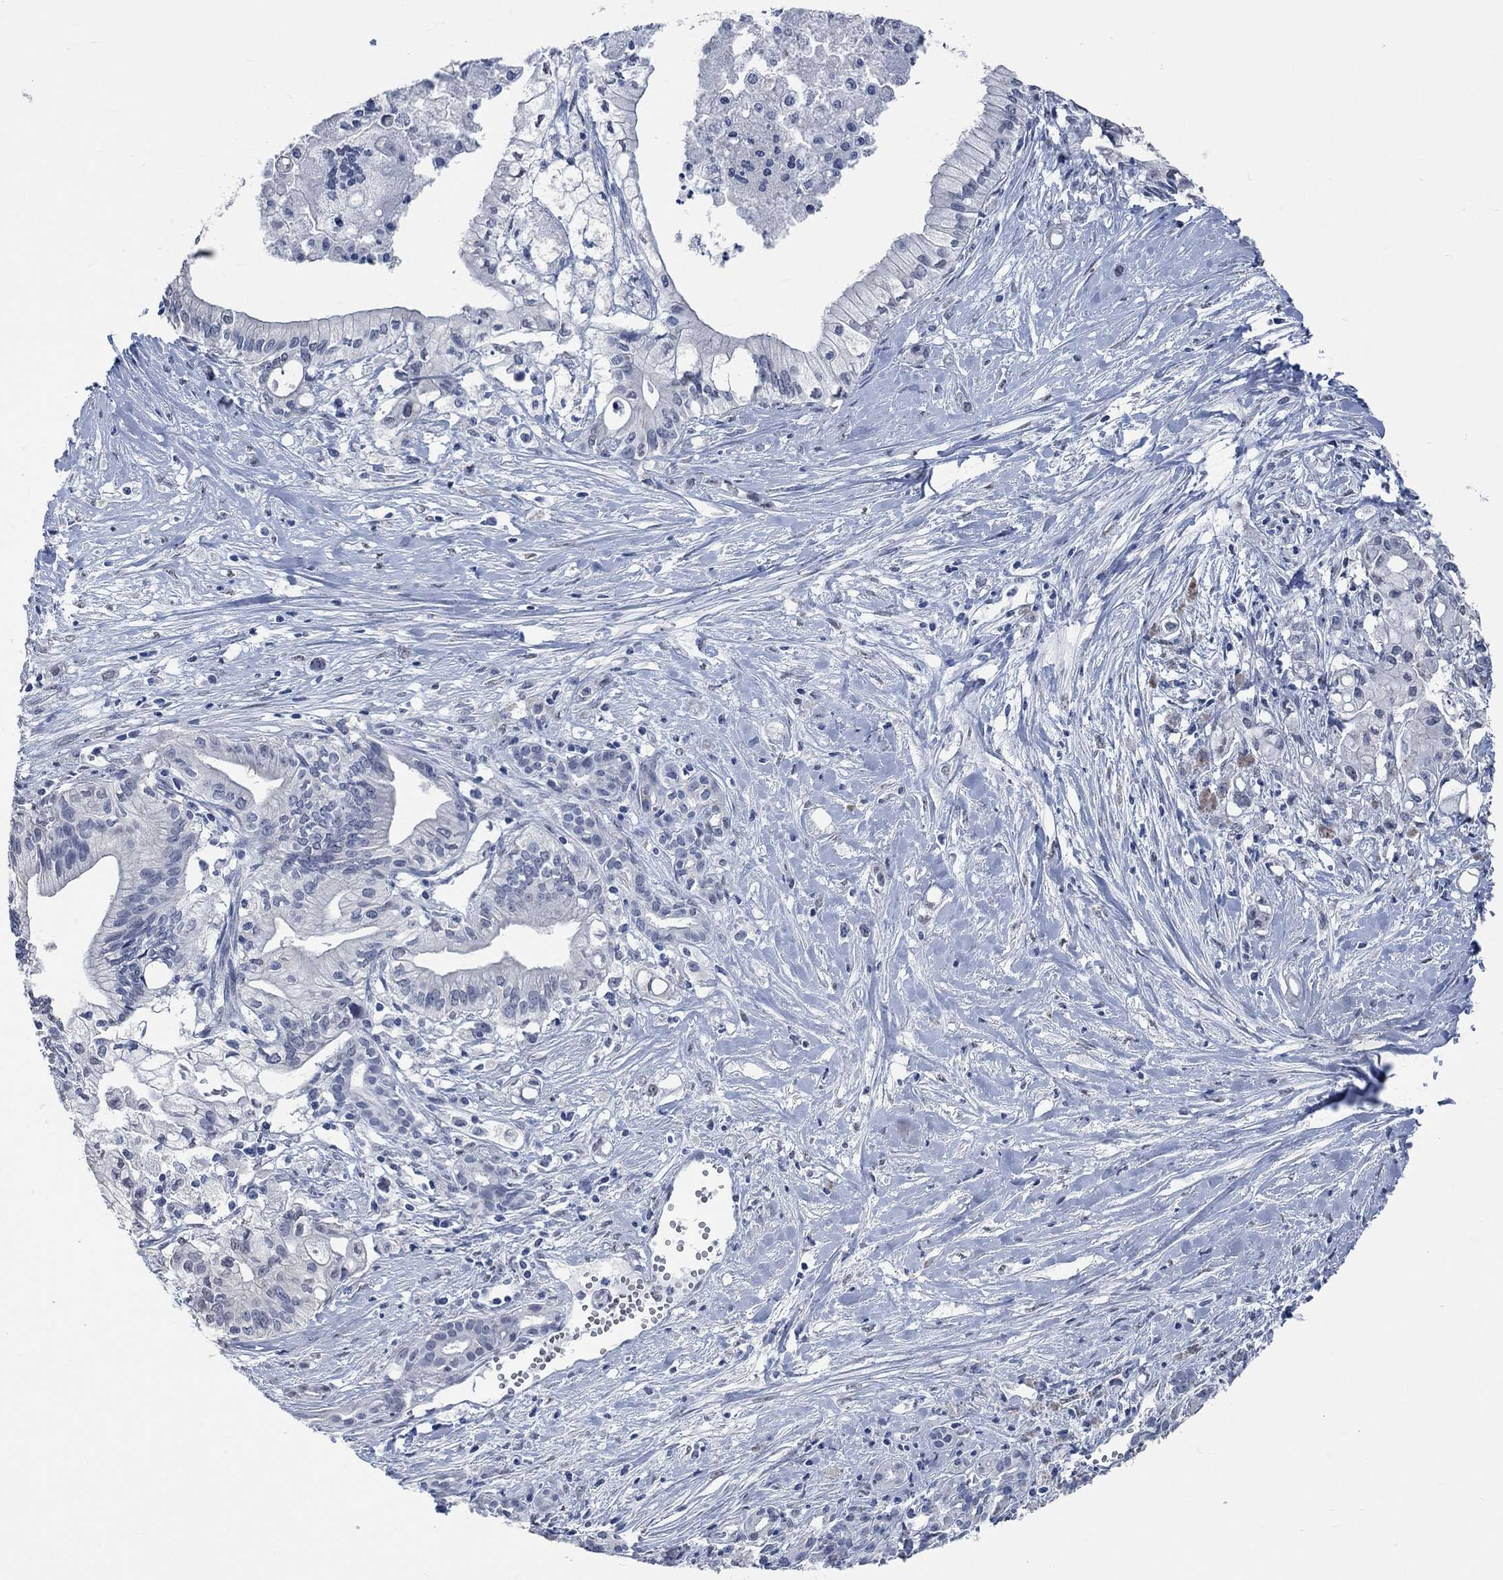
{"staining": {"intensity": "negative", "quantity": "none", "location": "none"}, "tissue": "pancreatic cancer", "cell_type": "Tumor cells", "image_type": "cancer", "snomed": [{"axis": "morphology", "description": "Adenocarcinoma, NOS"}, {"axis": "topography", "description": "Pancreas"}], "caption": "A high-resolution image shows immunohistochemistry (IHC) staining of adenocarcinoma (pancreatic), which shows no significant positivity in tumor cells.", "gene": "OBSCN", "patient": {"sex": "male", "age": 71}}